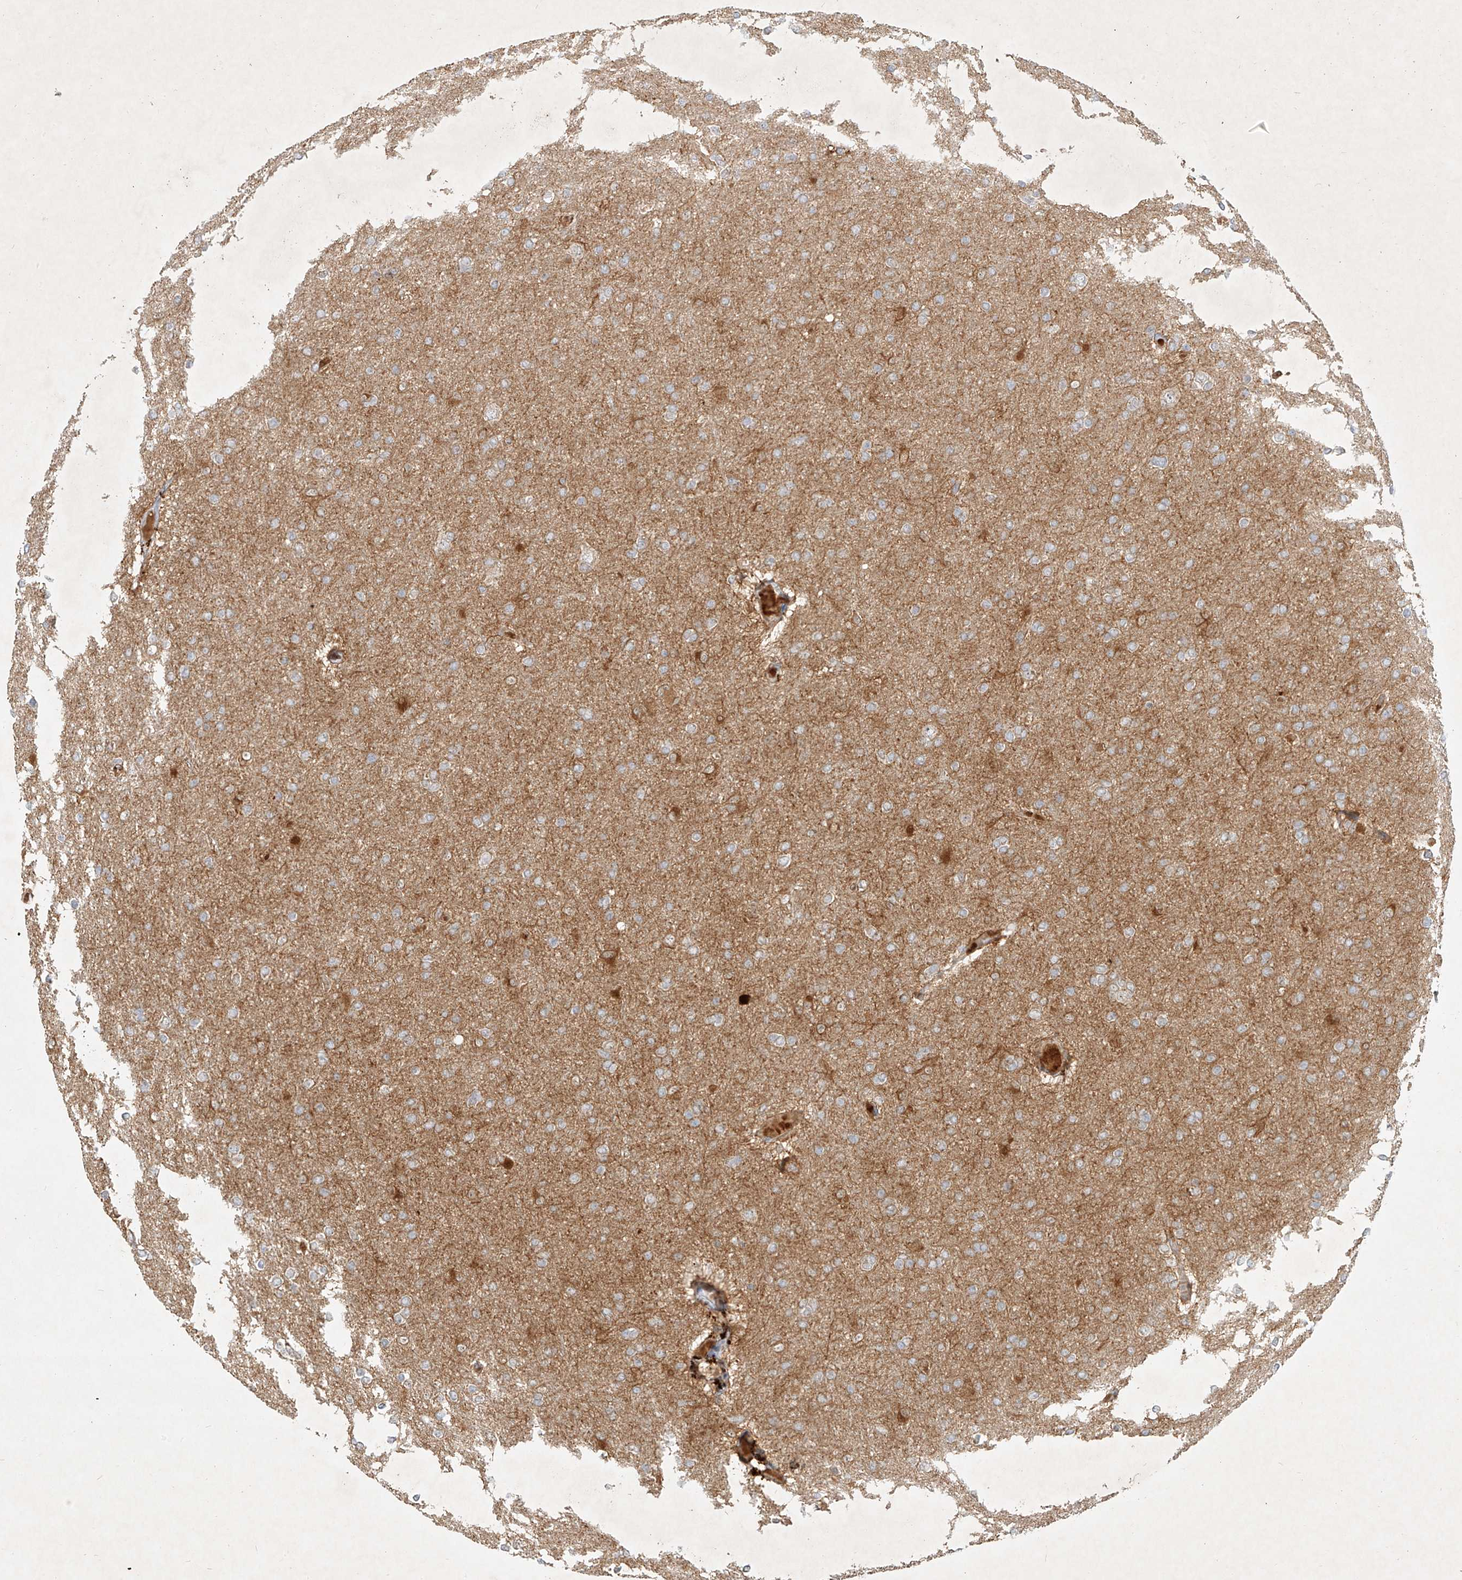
{"staining": {"intensity": "negative", "quantity": "none", "location": "none"}, "tissue": "glioma", "cell_type": "Tumor cells", "image_type": "cancer", "snomed": [{"axis": "morphology", "description": "Glioma, malignant, High grade"}, {"axis": "topography", "description": "Cerebral cortex"}], "caption": "An image of malignant glioma (high-grade) stained for a protein reveals no brown staining in tumor cells.", "gene": "KPNA7", "patient": {"sex": "female", "age": 36}}